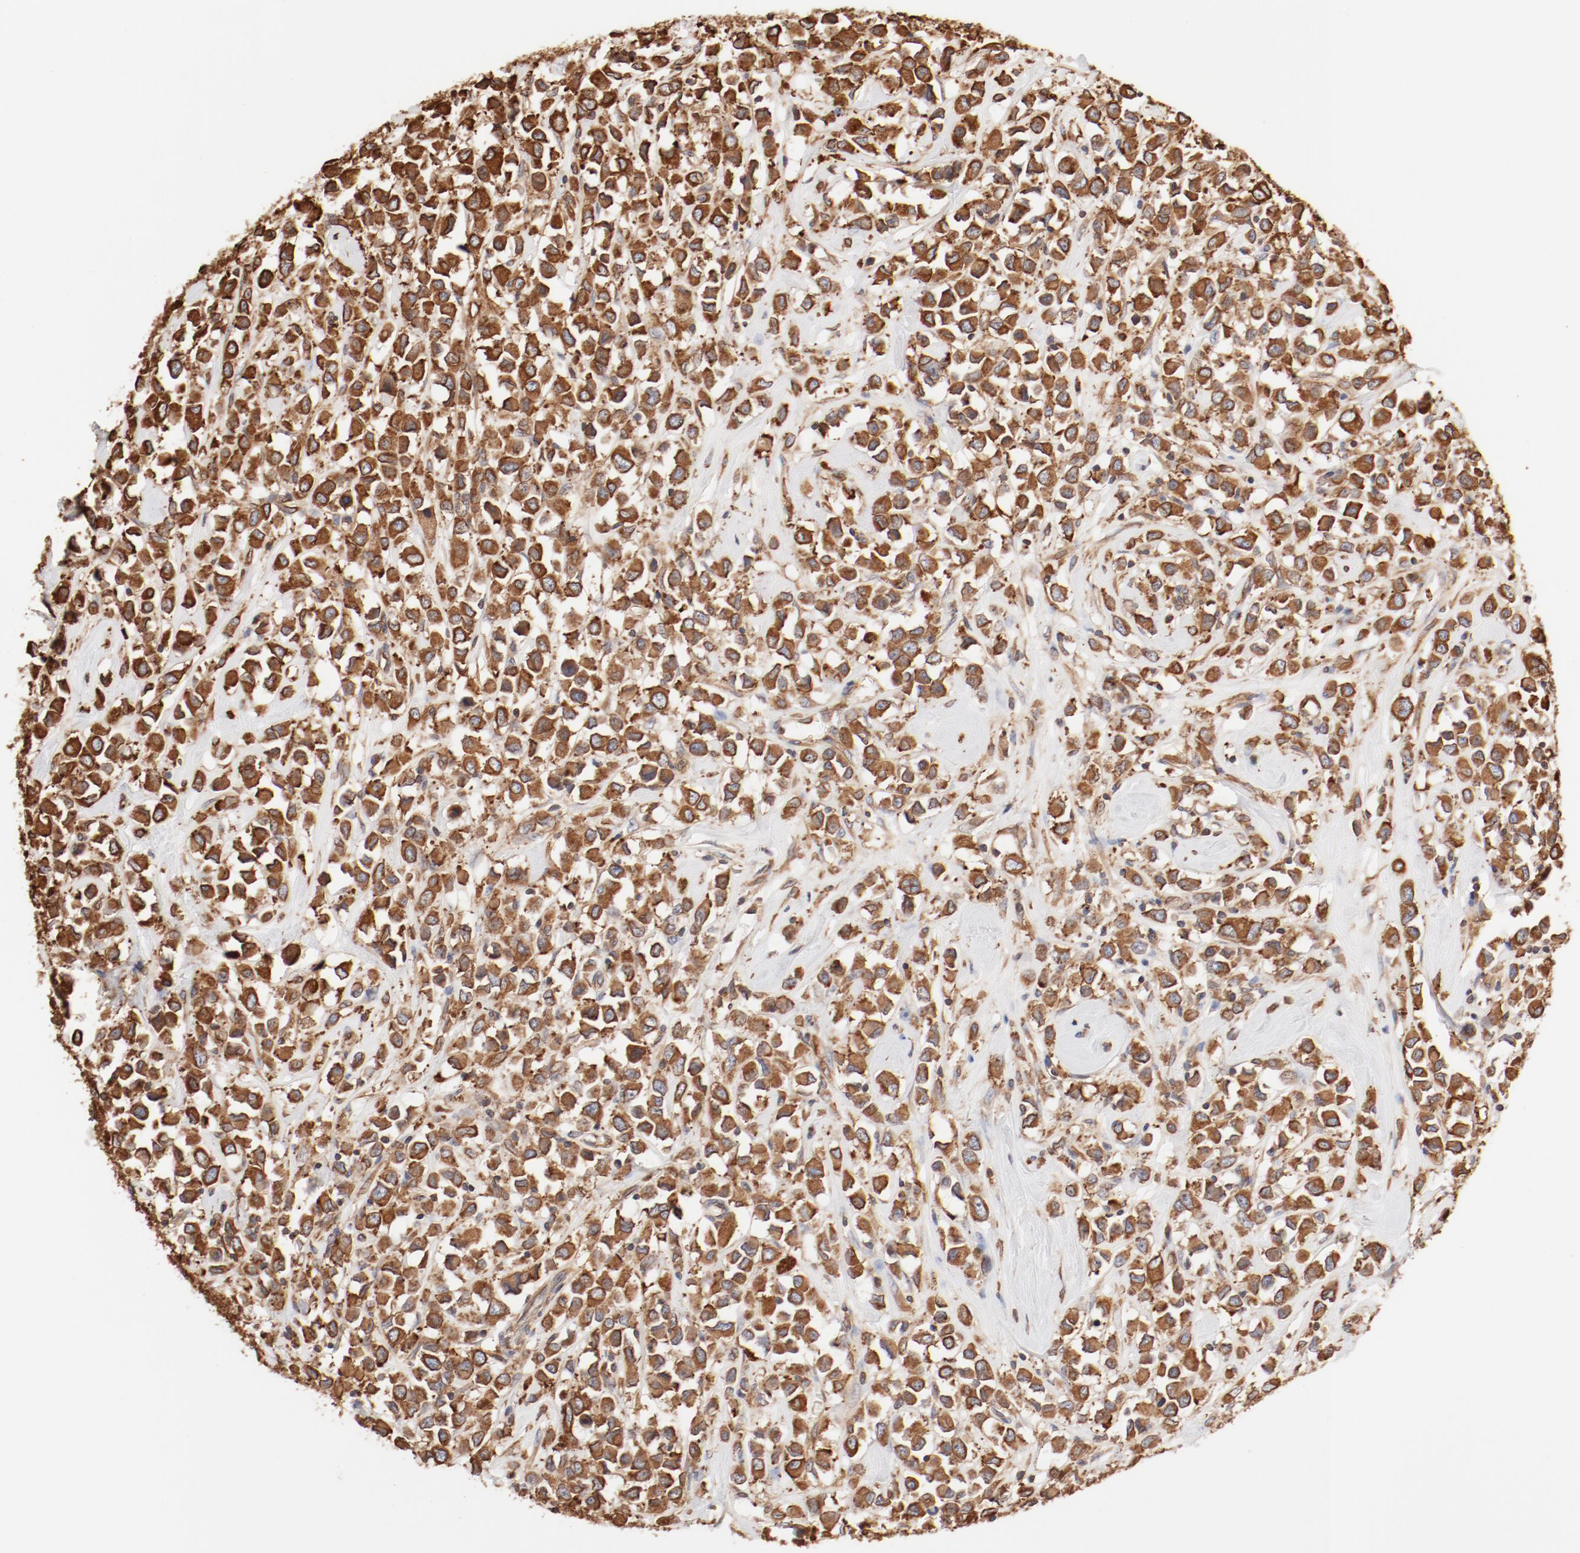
{"staining": {"intensity": "strong", "quantity": ">75%", "location": "cytoplasmic/membranous"}, "tissue": "breast cancer", "cell_type": "Tumor cells", "image_type": "cancer", "snomed": [{"axis": "morphology", "description": "Duct carcinoma"}, {"axis": "topography", "description": "Breast"}], "caption": "Immunohistochemical staining of invasive ductal carcinoma (breast) exhibits strong cytoplasmic/membranous protein expression in about >75% of tumor cells.", "gene": "BCAP31", "patient": {"sex": "female", "age": 61}}